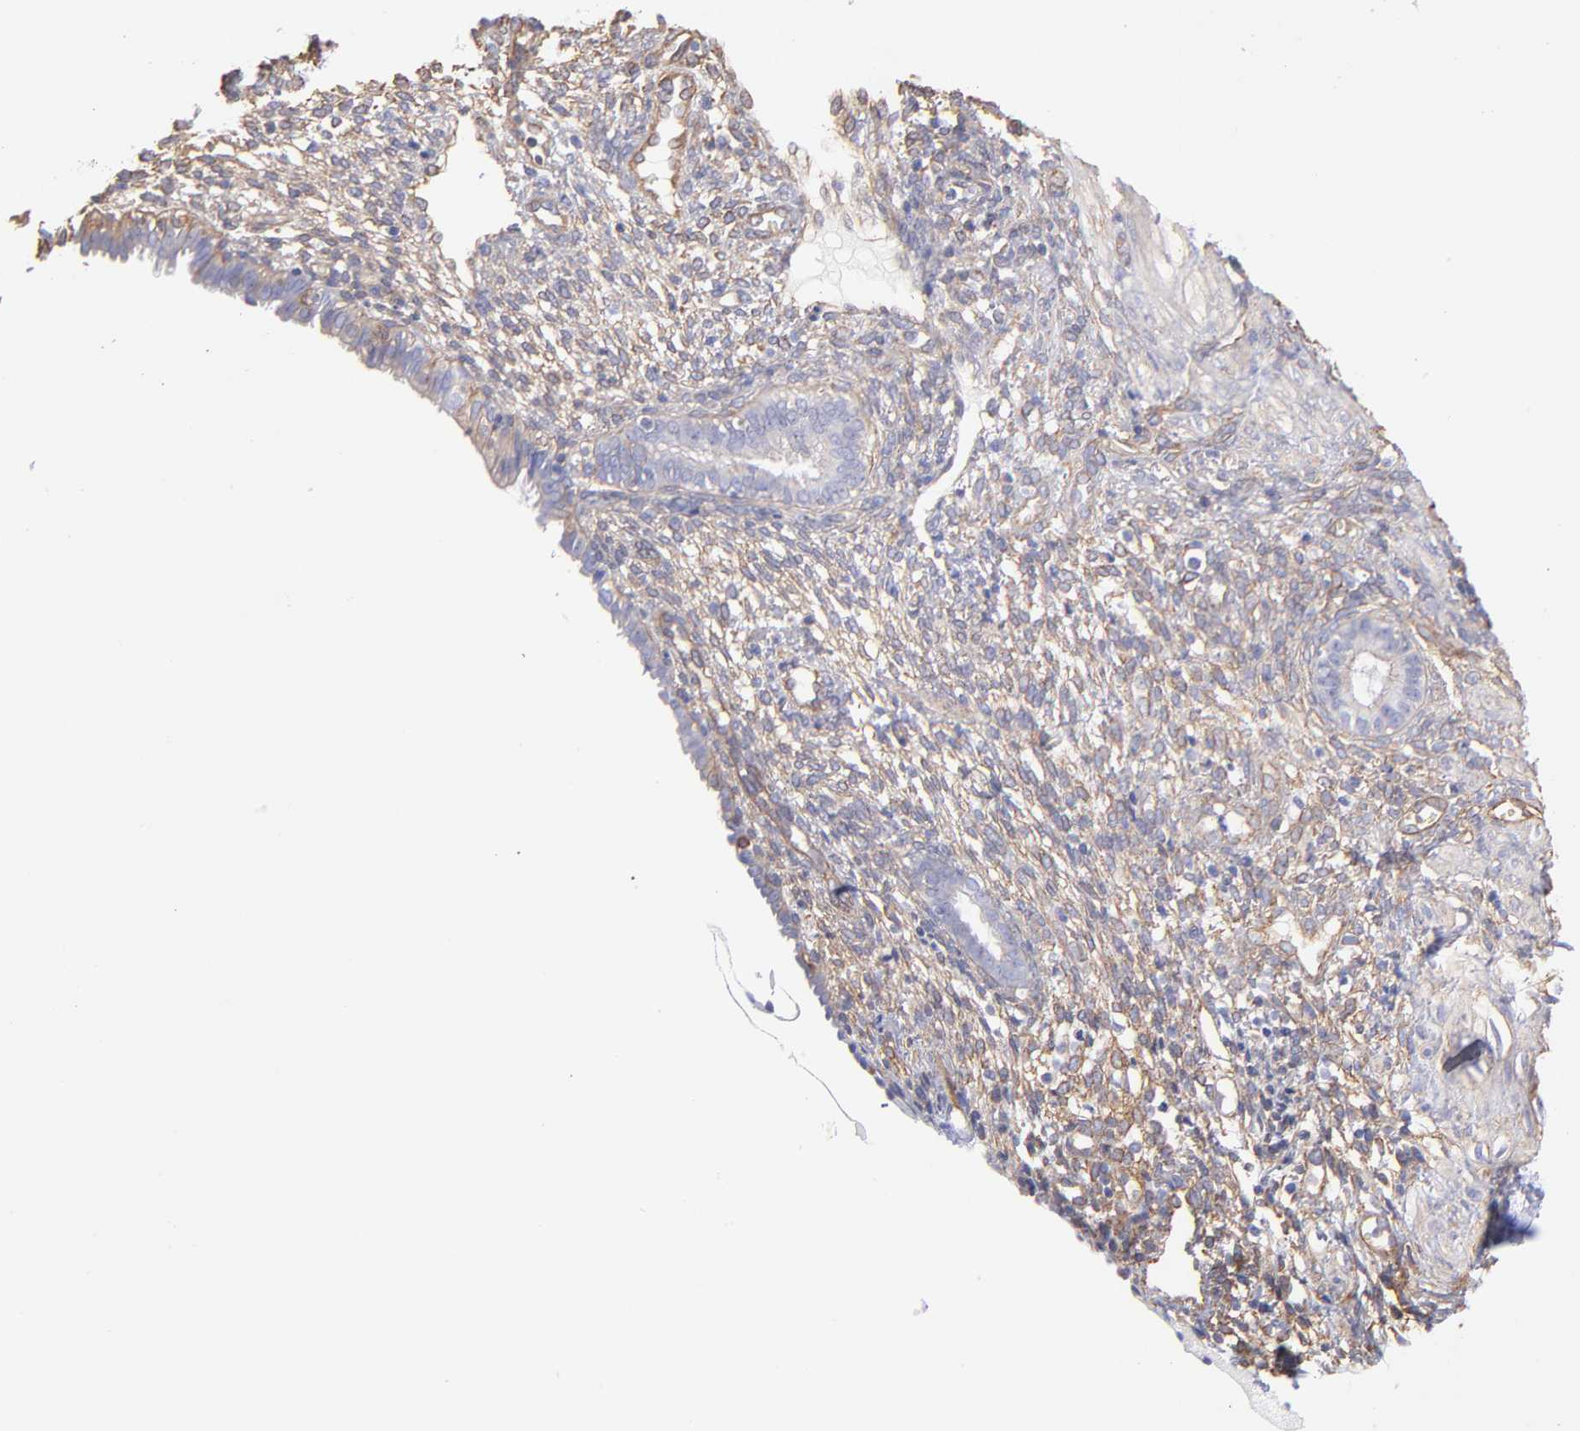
{"staining": {"intensity": "weak", "quantity": "<25%", "location": "cytoplasmic/membranous"}, "tissue": "endometrium", "cell_type": "Cells in endometrial stroma", "image_type": "normal", "snomed": [{"axis": "morphology", "description": "Normal tissue, NOS"}, {"axis": "topography", "description": "Endometrium"}], "caption": "High power microscopy histopathology image of an immunohistochemistry (IHC) photomicrograph of unremarkable endometrium, revealing no significant expression in cells in endometrial stroma. (DAB immunohistochemistry (IHC), high magnification).", "gene": "PLEC", "patient": {"sex": "female", "age": 72}}